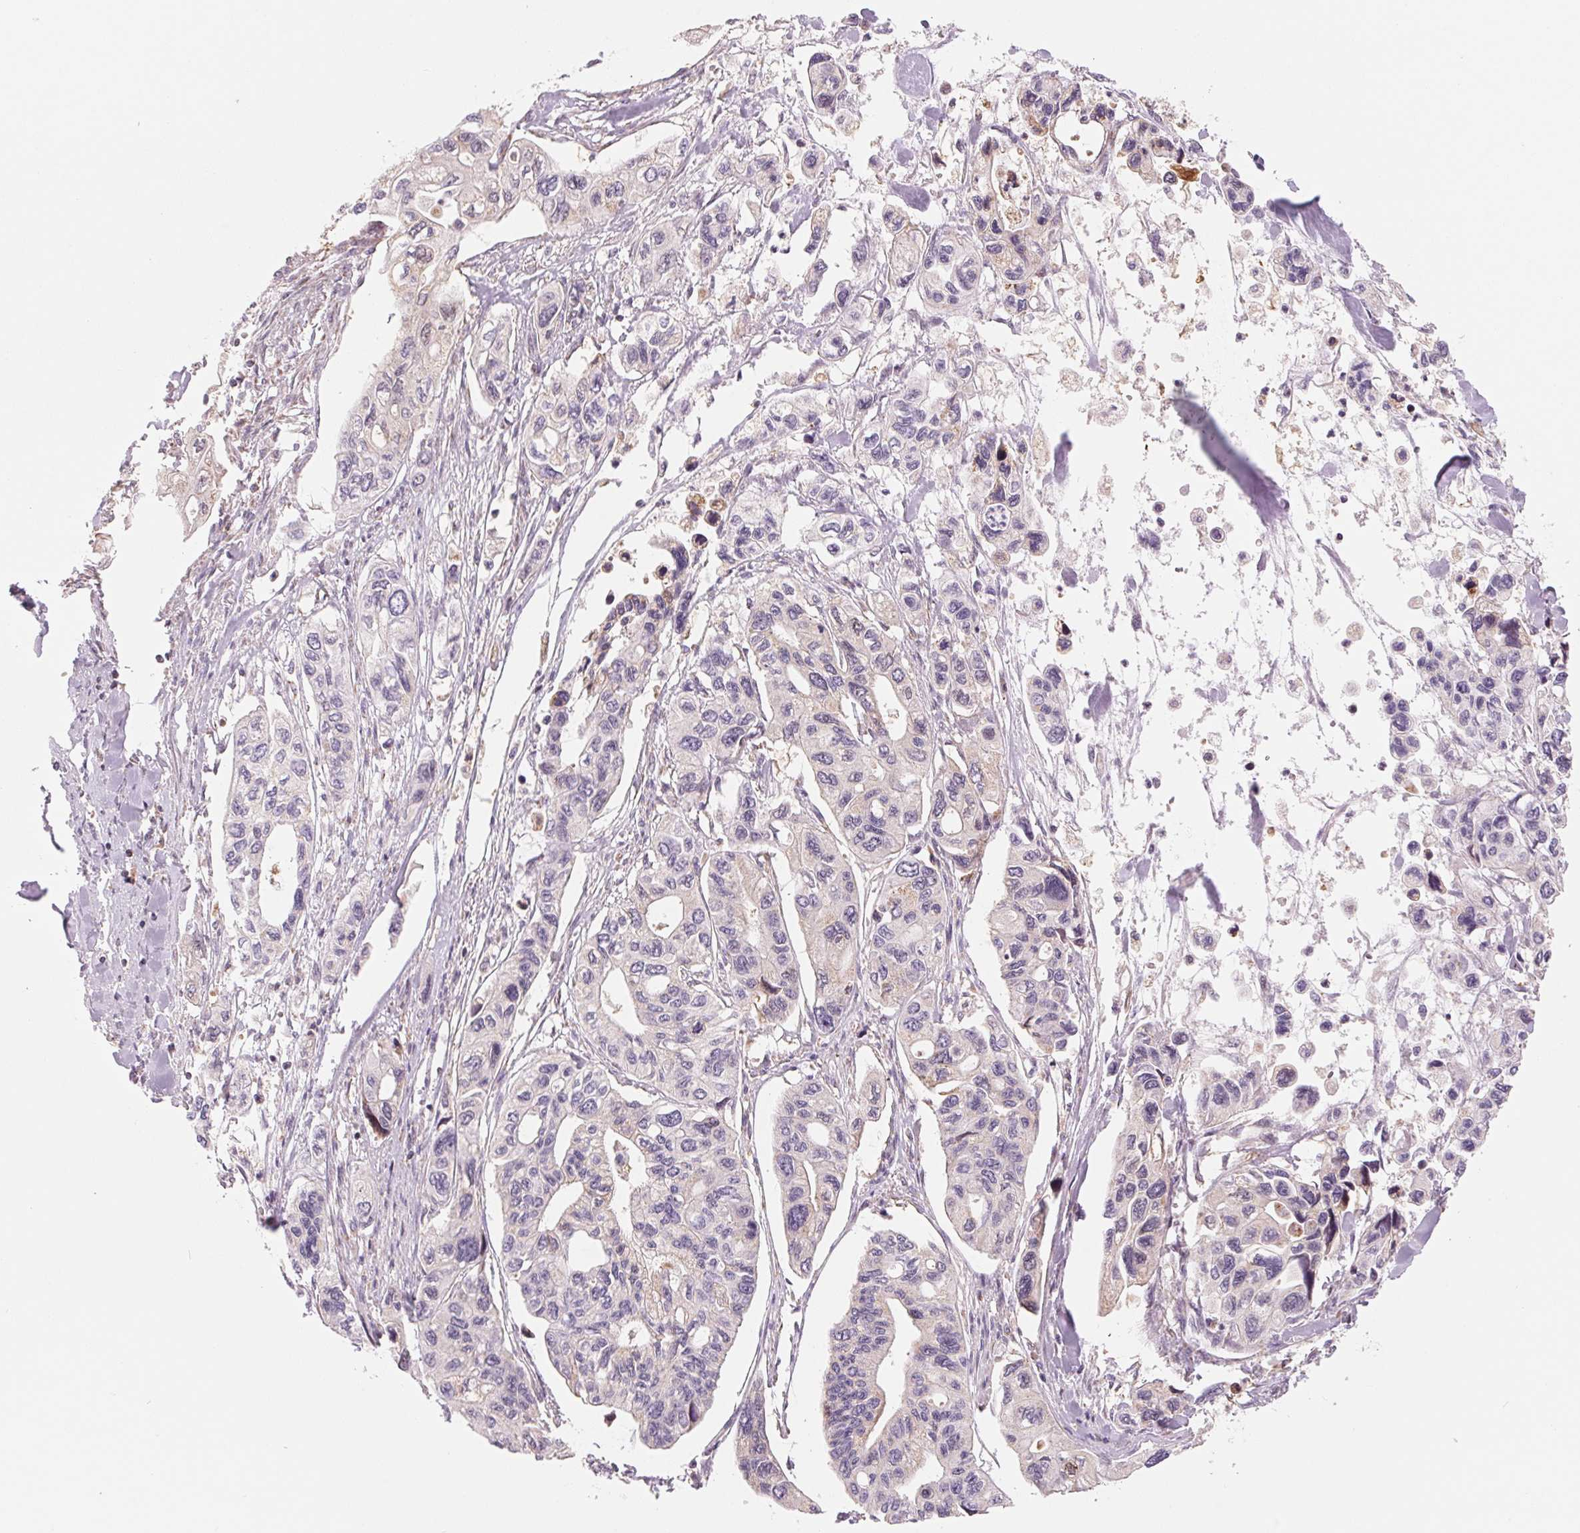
{"staining": {"intensity": "negative", "quantity": "none", "location": "none"}, "tissue": "pancreatic cancer", "cell_type": "Tumor cells", "image_type": "cancer", "snomed": [{"axis": "morphology", "description": "Adenocarcinoma, NOS"}, {"axis": "topography", "description": "Pancreas"}], "caption": "Micrograph shows no significant protein expression in tumor cells of pancreatic cancer (adenocarcinoma).", "gene": "ARHGAP32", "patient": {"sex": "female", "age": 76}}